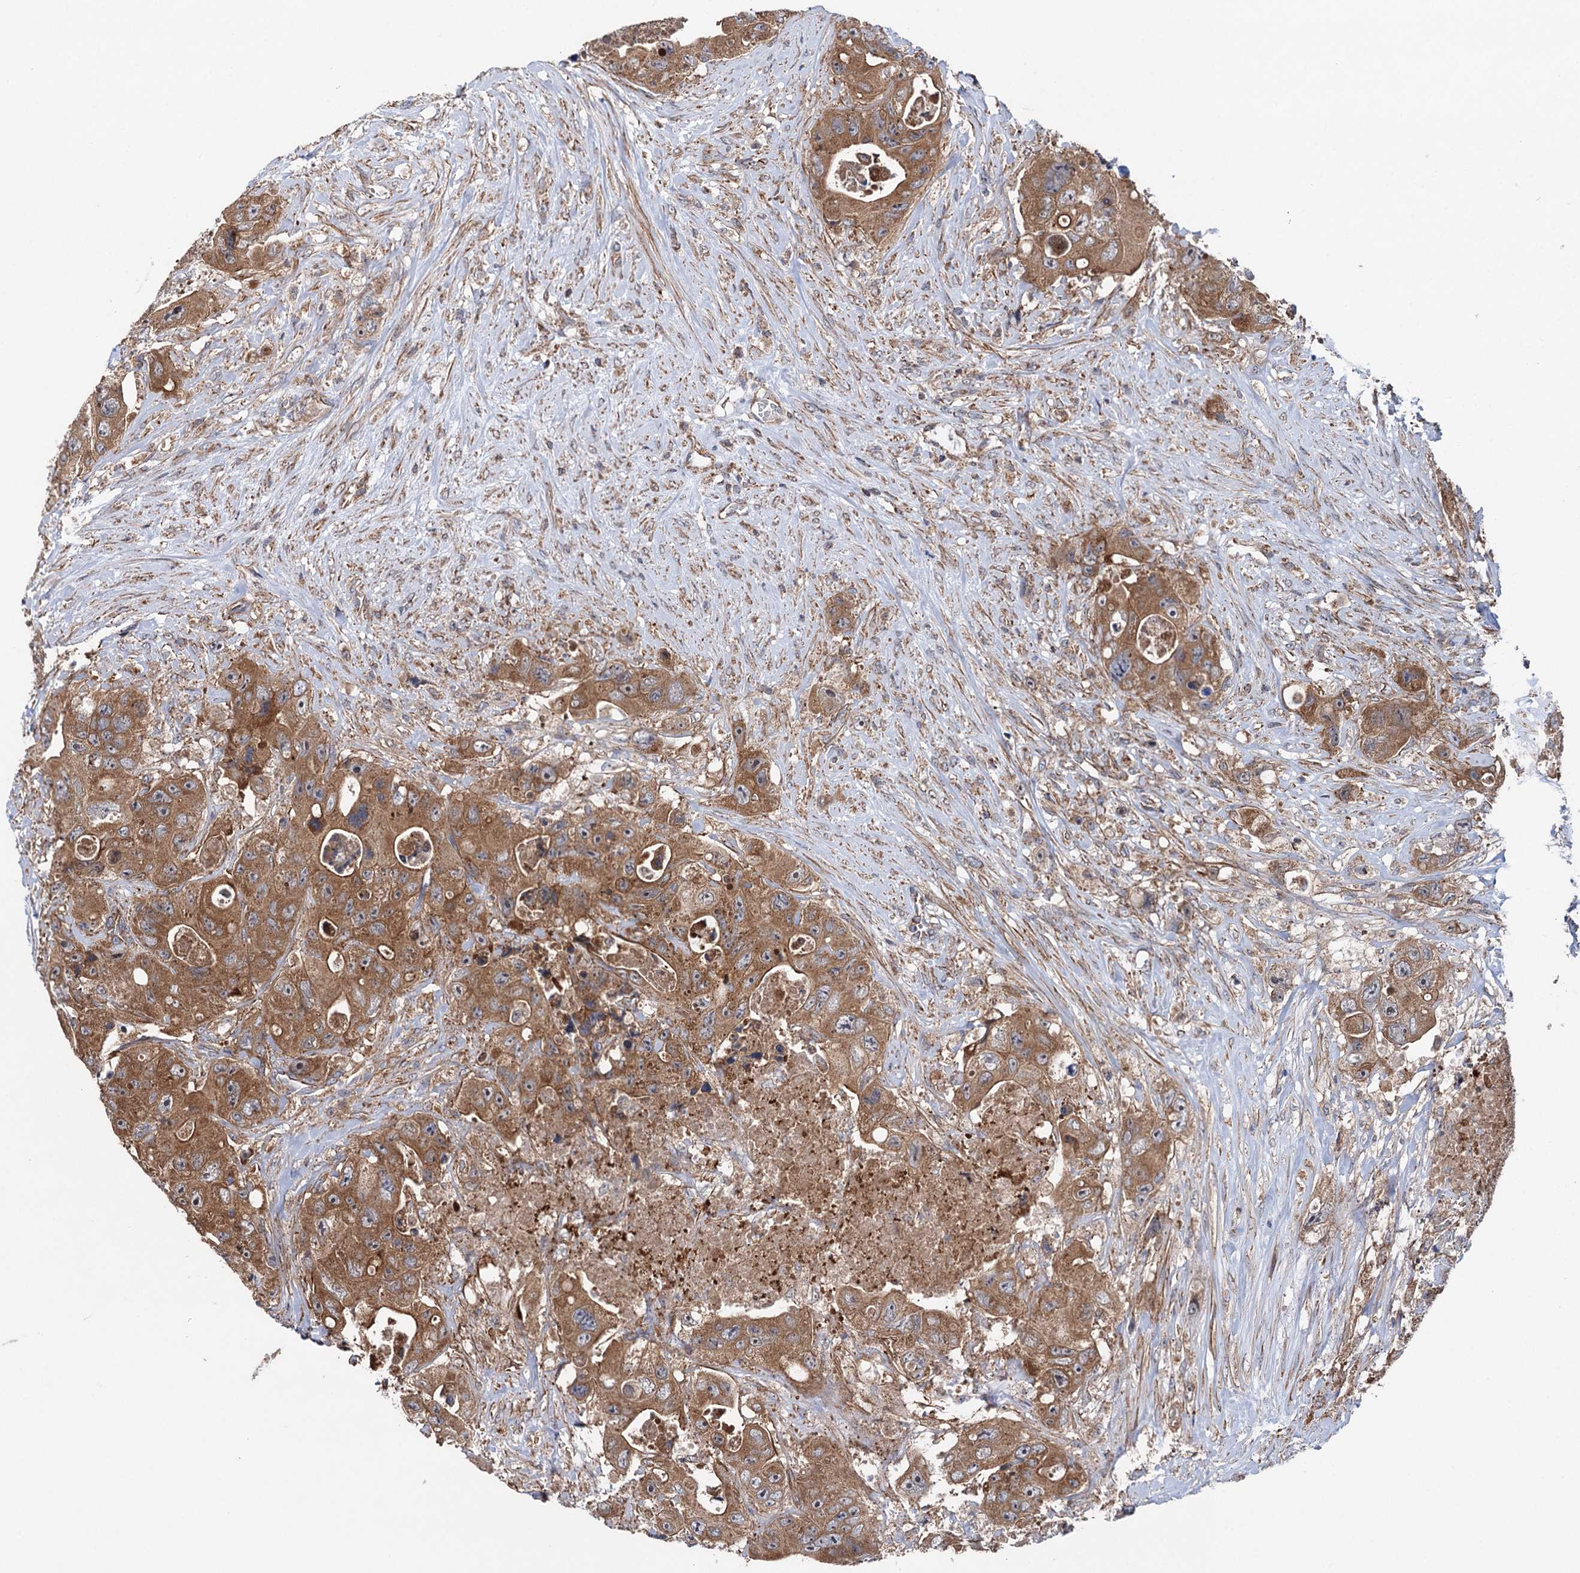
{"staining": {"intensity": "moderate", "quantity": ">75%", "location": "cytoplasmic/membranous"}, "tissue": "colorectal cancer", "cell_type": "Tumor cells", "image_type": "cancer", "snomed": [{"axis": "morphology", "description": "Adenocarcinoma, NOS"}, {"axis": "topography", "description": "Colon"}], "caption": "Protein staining by IHC demonstrates moderate cytoplasmic/membranous positivity in about >75% of tumor cells in adenocarcinoma (colorectal).", "gene": "SUCLA2", "patient": {"sex": "female", "age": 46}}